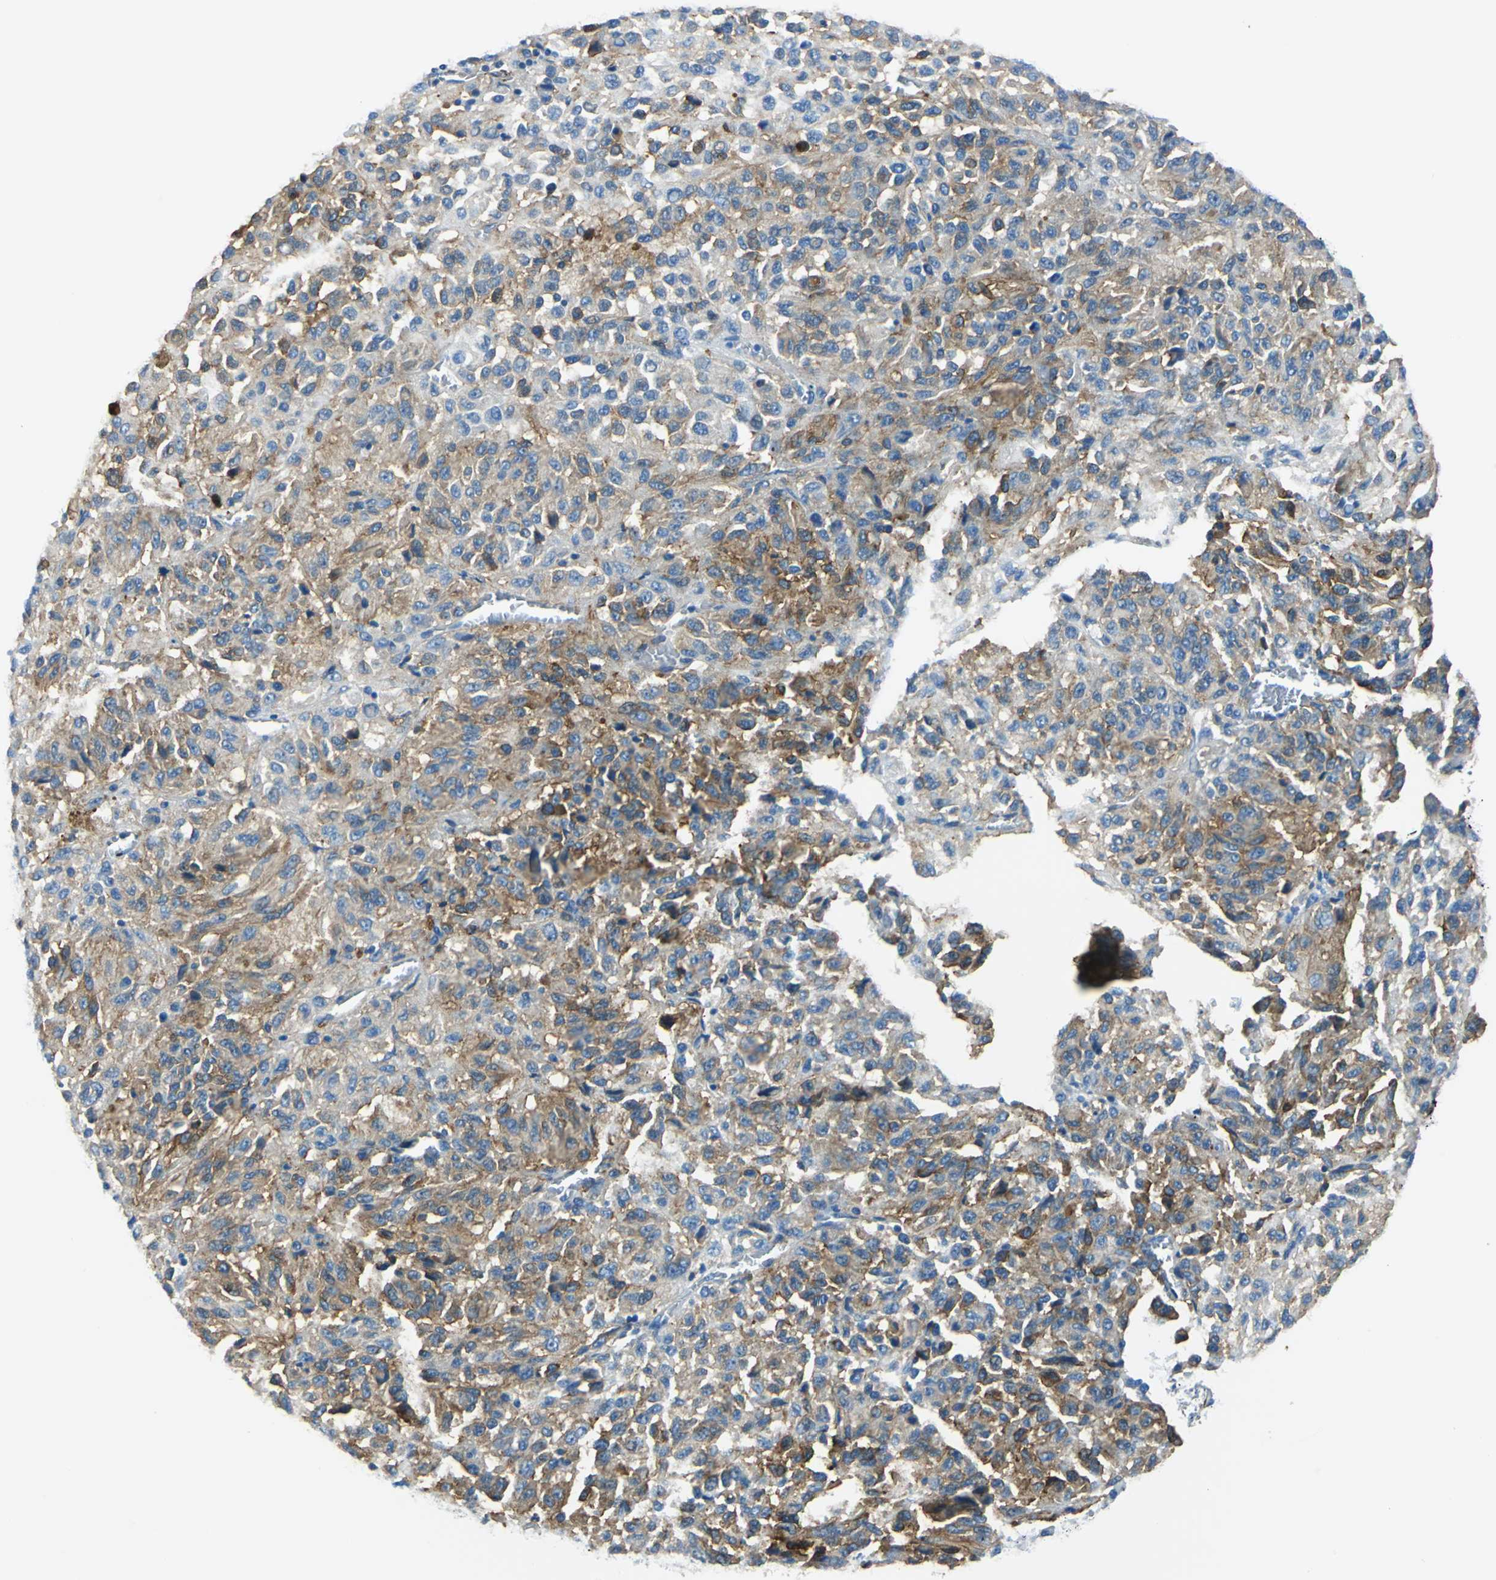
{"staining": {"intensity": "moderate", "quantity": ">75%", "location": "cytoplasmic/membranous"}, "tissue": "melanoma", "cell_type": "Tumor cells", "image_type": "cancer", "snomed": [{"axis": "morphology", "description": "Malignant melanoma, Metastatic site"}, {"axis": "topography", "description": "Lung"}], "caption": "Melanoma was stained to show a protein in brown. There is medium levels of moderate cytoplasmic/membranous staining in approximately >75% of tumor cells. (brown staining indicates protein expression, while blue staining denotes nuclei).", "gene": "AKAP12", "patient": {"sex": "male", "age": 64}}